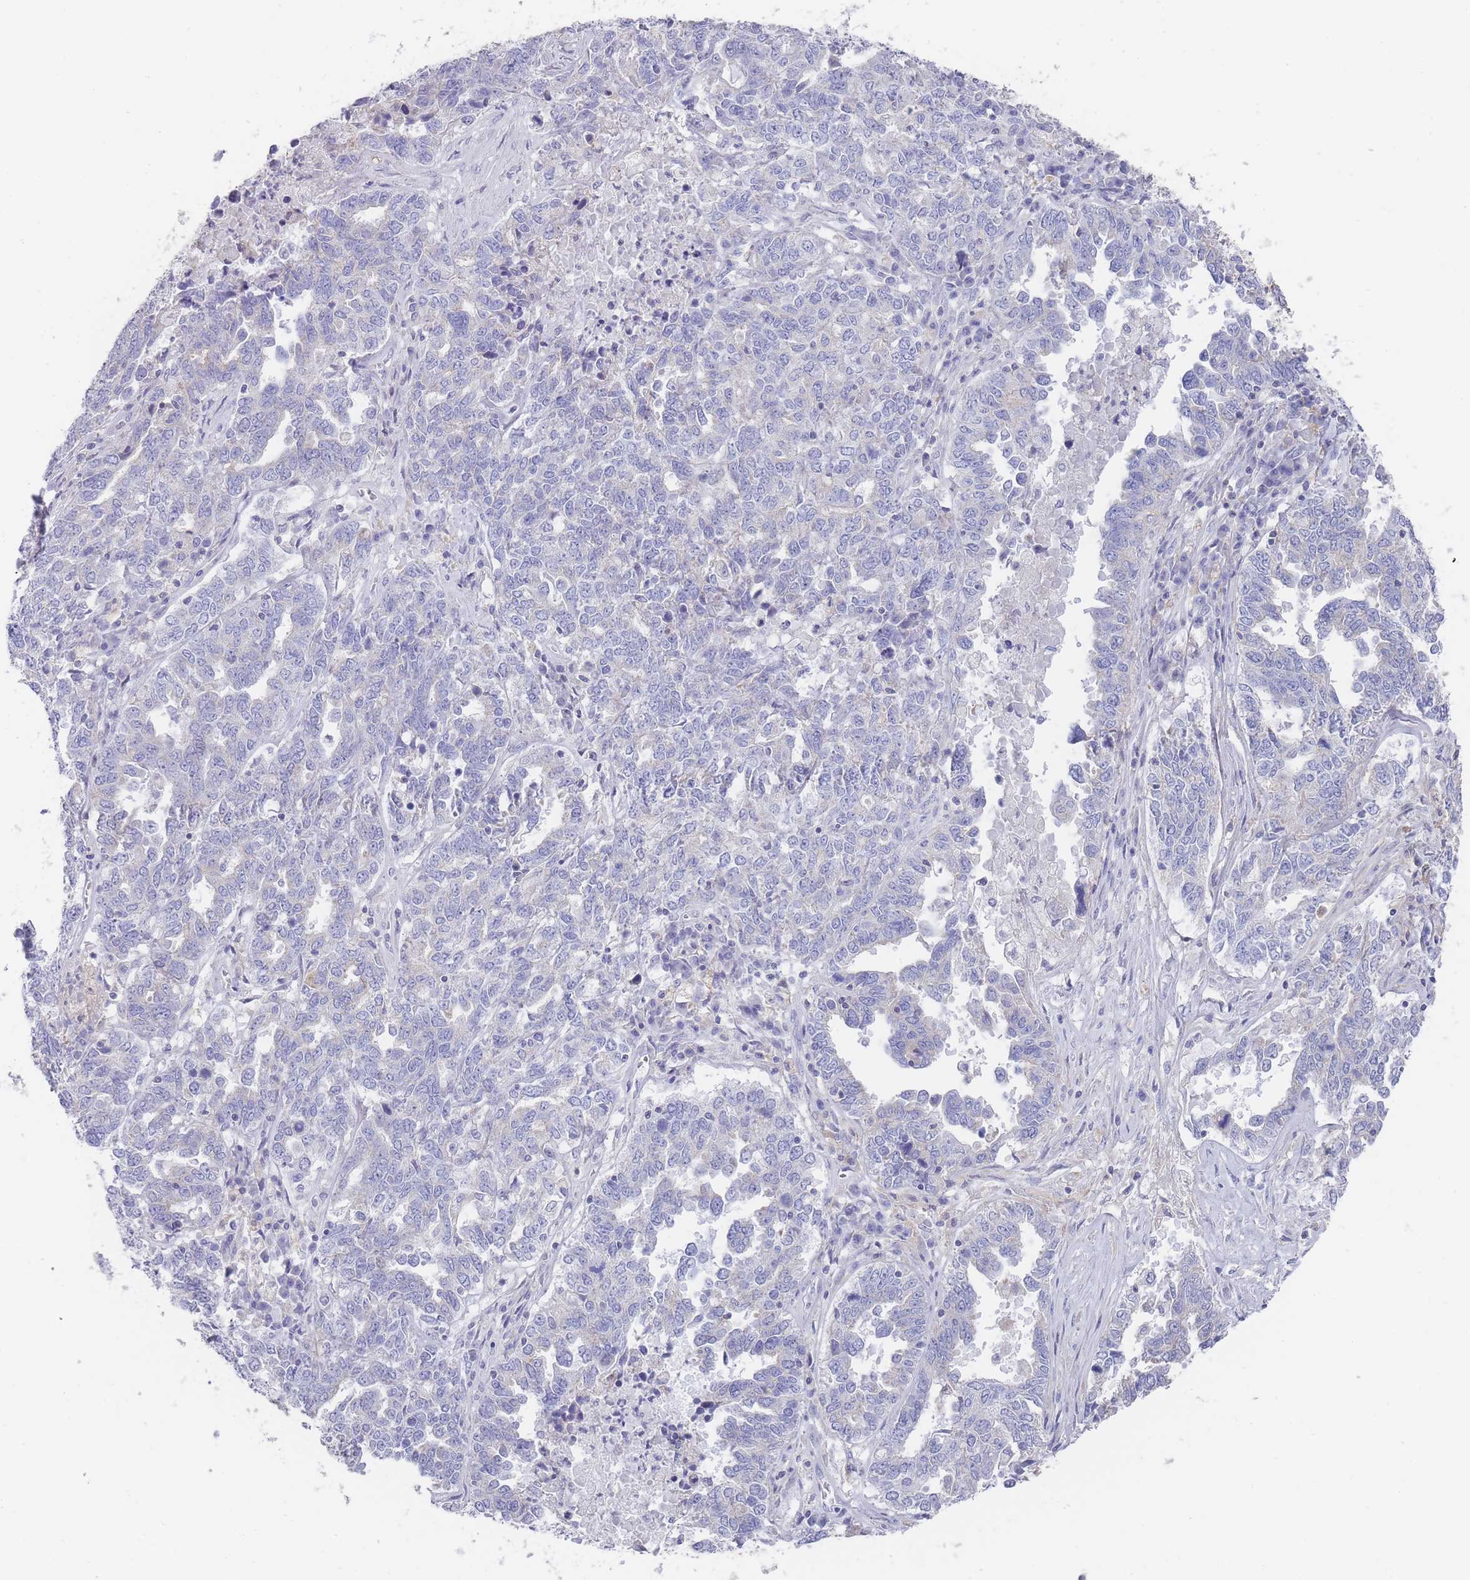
{"staining": {"intensity": "negative", "quantity": "none", "location": "none"}, "tissue": "ovarian cancer", "cell_type": "Tumor cells", "image_type": "cancer", "snomed": [{"axis": "morphology", "description": "Carcinoma, endometroid"}, {"axis": "topography", "description": "Ovary"}], "caption": "Tumor cells are negative for protein expression in human ovarian endometroid carcinoma.", "gene": "SCCPDH", "patient": {"sex": "female", "age": 62}}